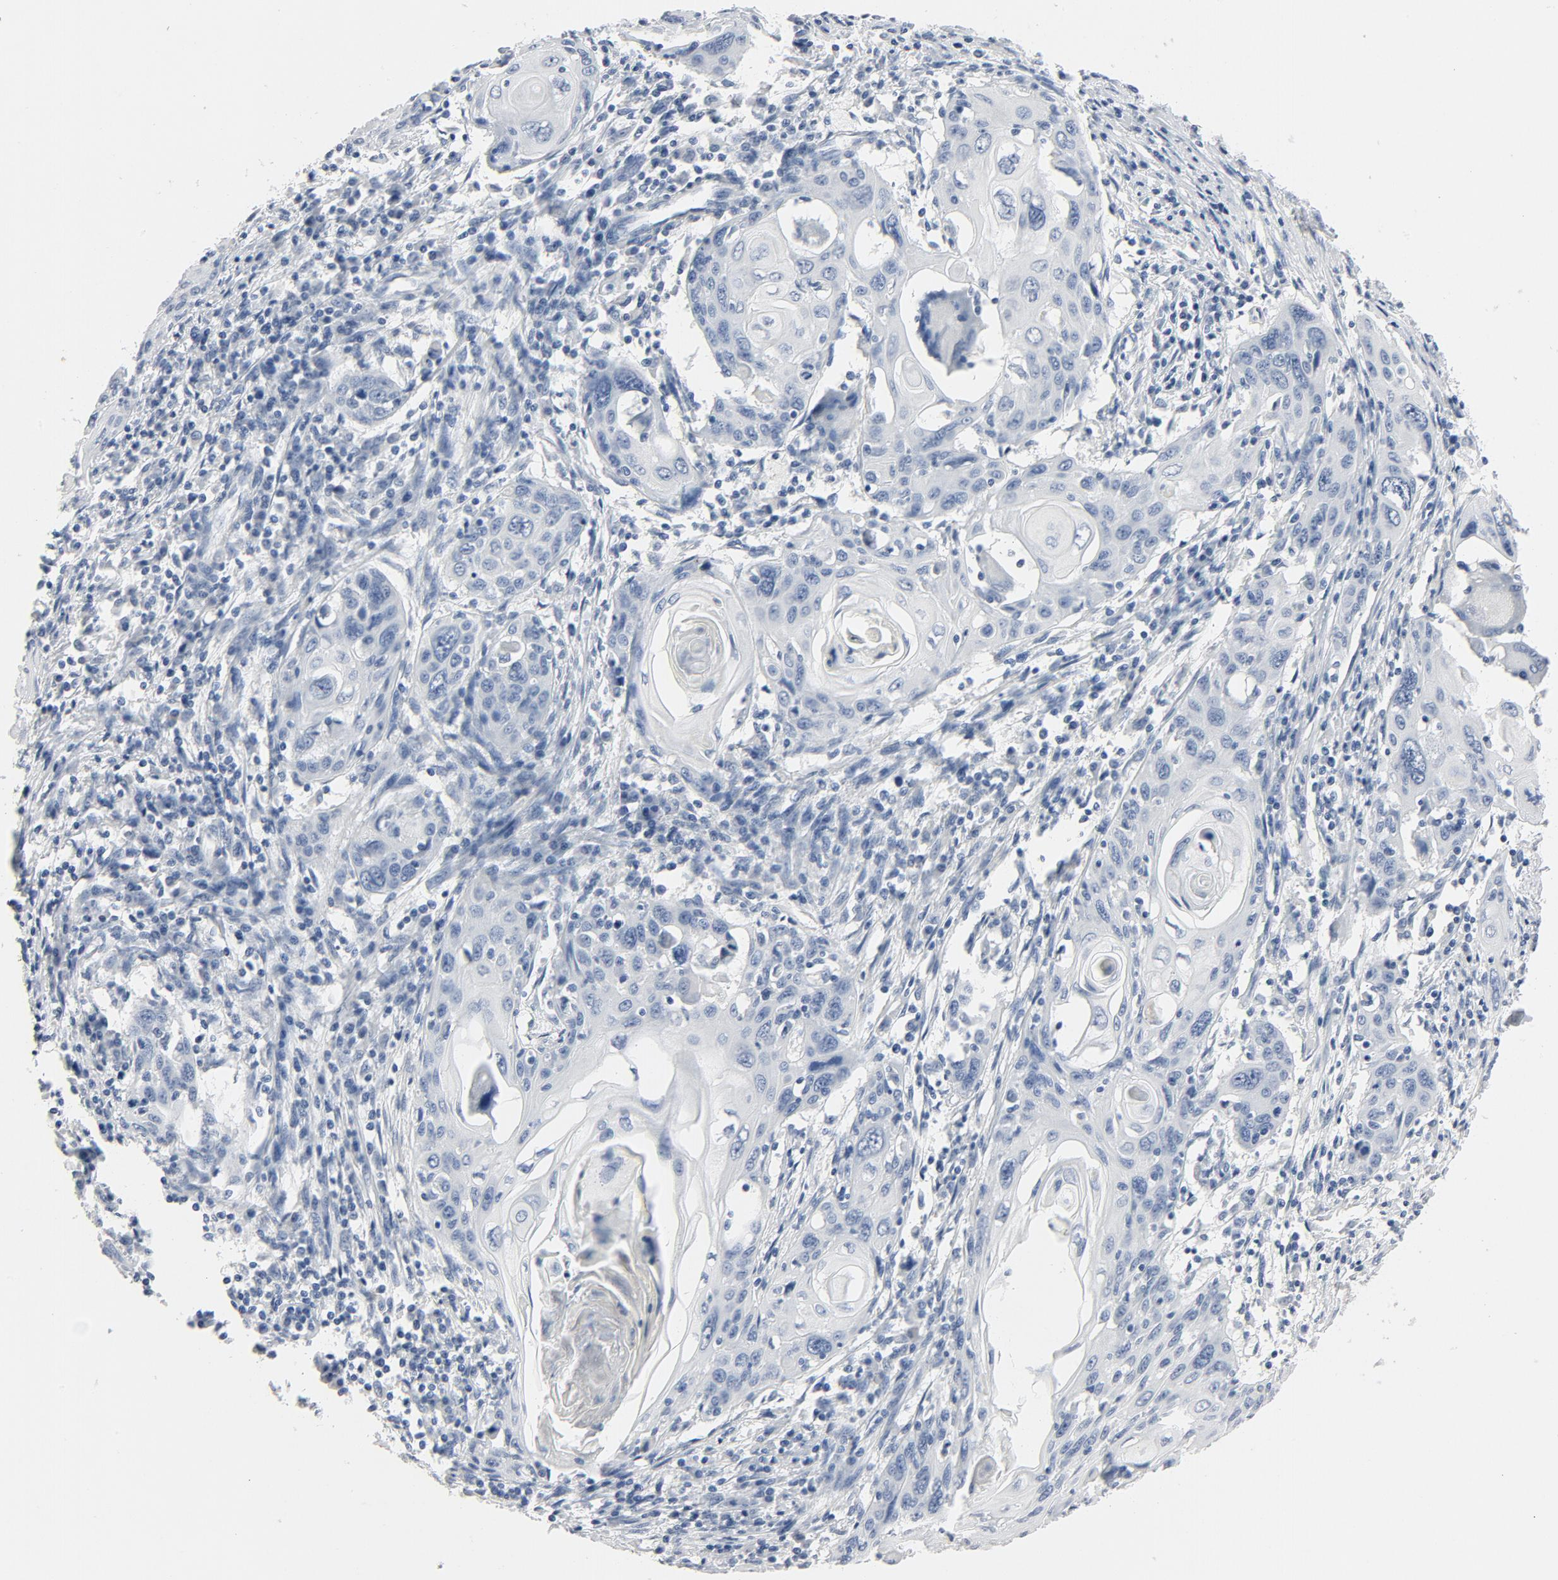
{"staining": {"intensity": "negative", "quantity": "none", "location": "none"}, "tissue": "cervical cancer", "cell_type": "Tumor cells", "image_type": "cancer", "snomed": [{"axis": "morphology", "description": "Squamous cell carcinoma, NOS"}, {"axis": "topography", "description": "Cervix"}], "caption": "Immunohistochemistry of human cervical squamous cell carcinoma demonstrates no positivity in tumor cells.", "gene": "ZCCHC13", "patient": {"sex": "female", "age": 54}}